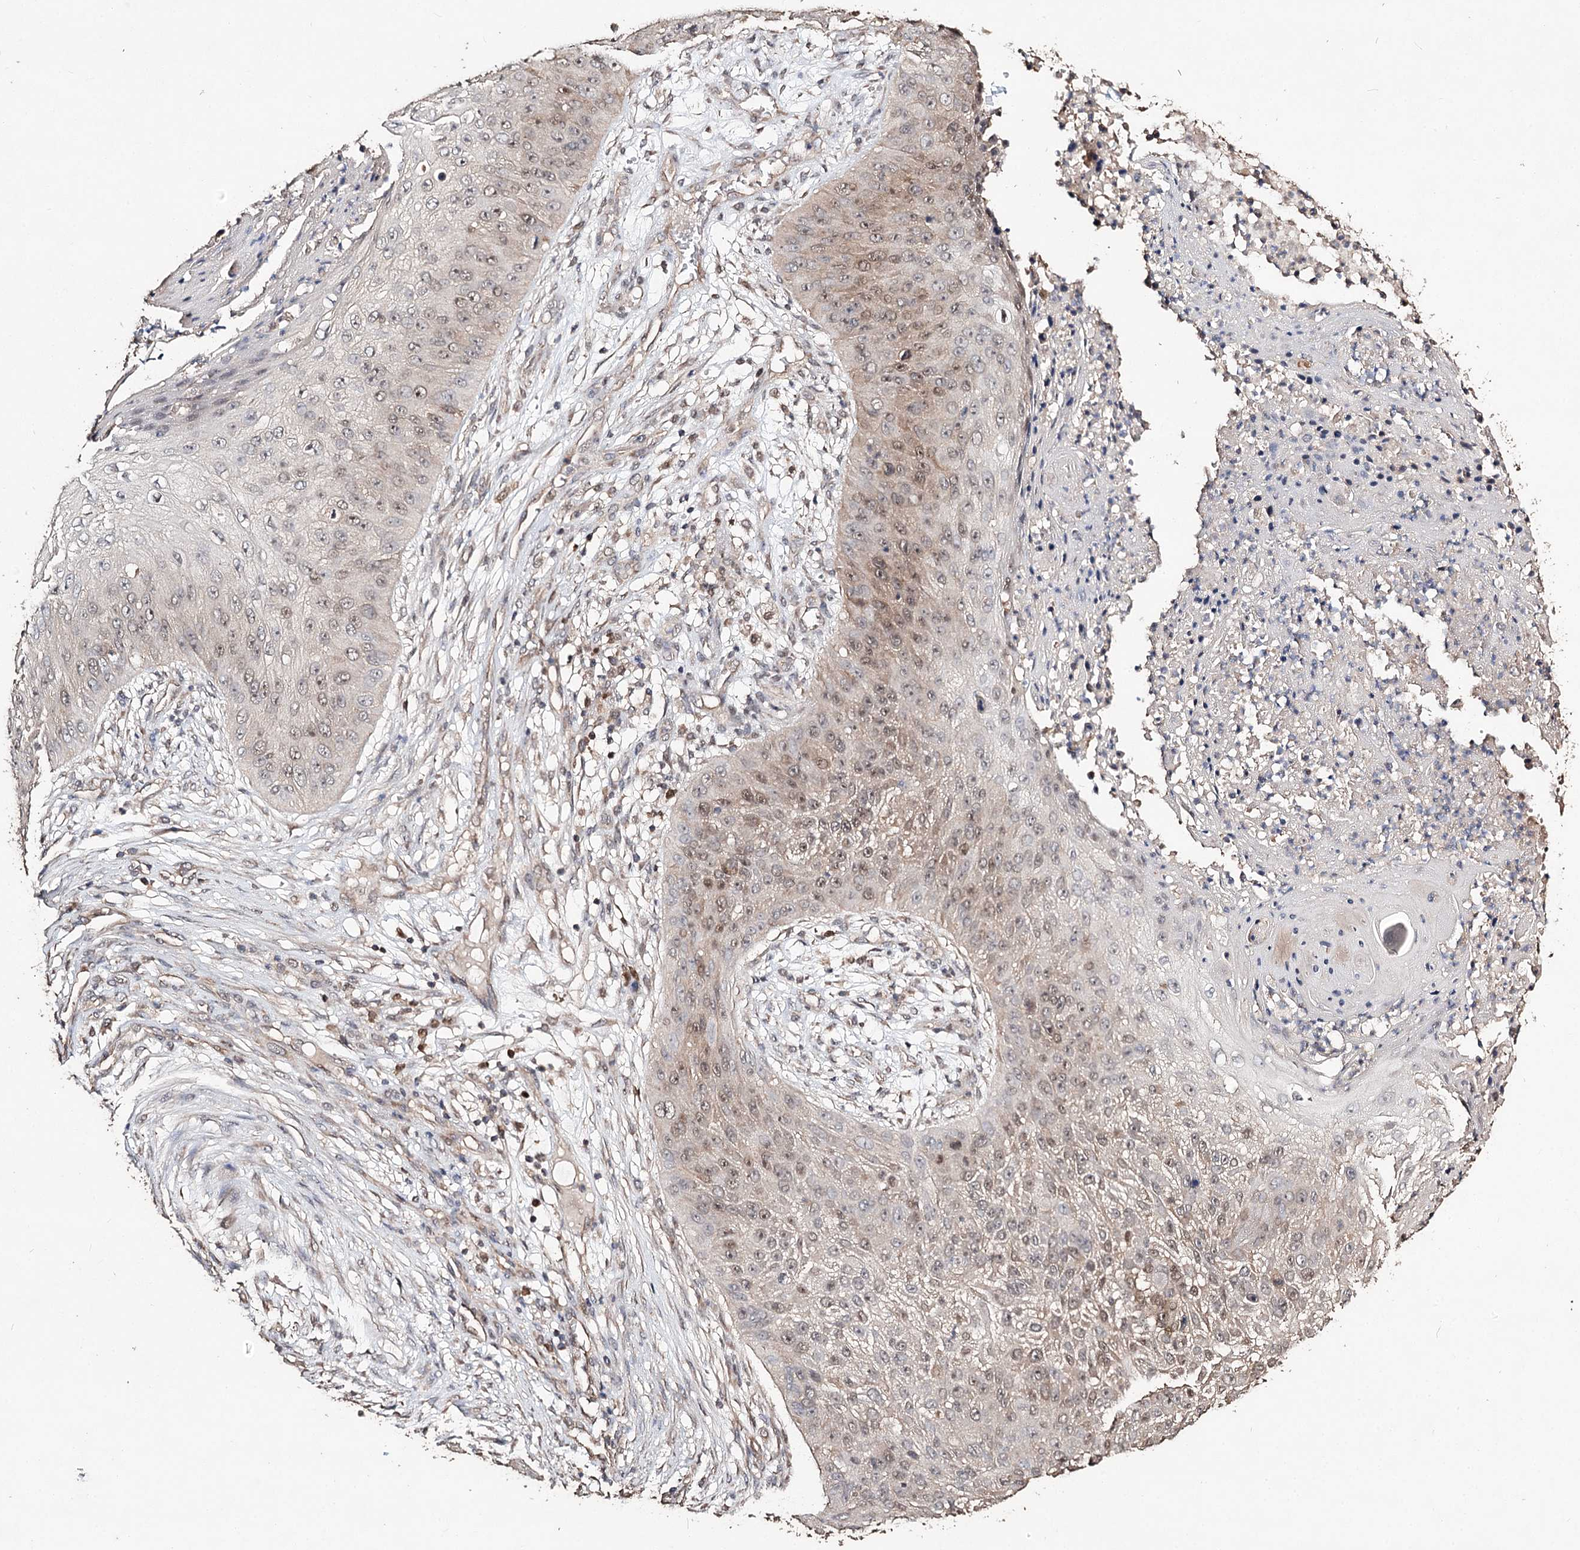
{"staining": {"intensity": "weak", "quantity": "<25%", "location": "nuclear"}, "tissue": "skin cancer", "cell_type": "Tumor cells", "image_type": "cancer", "snomed": [{"axis": "morphology", "description": "Squamous cell carcinoma, NOS"}, {"axis": "topography", "description": "Skin"}], "caption": "Immunohistochemistry micrograph of neoplastic tissue: skin cancer (squamous cell carcinoma) stained with DAB demonstrates no significant protein expression in tumor cells.", "gene": "NOPCHAP1", "patient": {"sex": "female", "age": 80}}